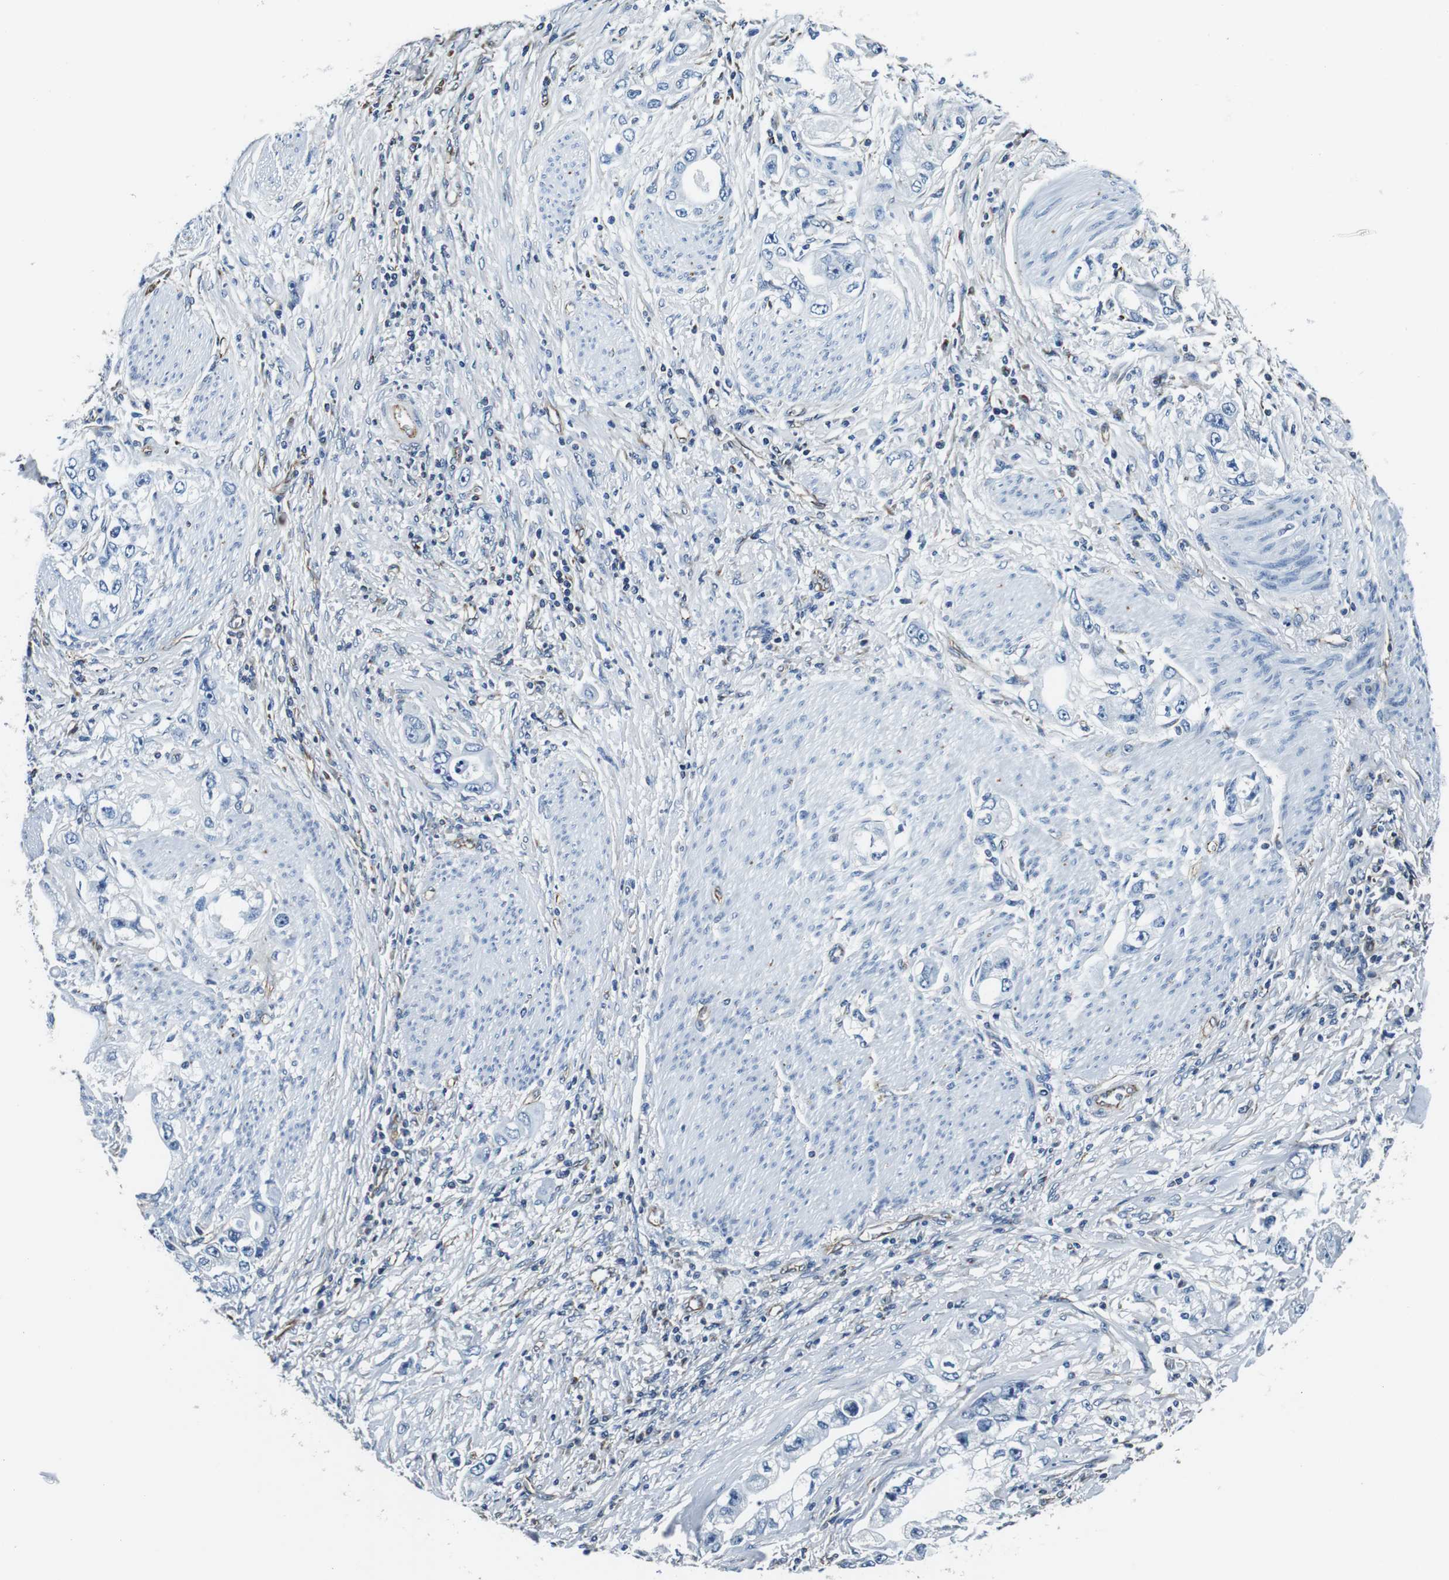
{"staining": {"intensity": "negative", "quantity": "none", "location": "none"}, "tissue": "stomach cancer", "cell_type": "Tumor cells", "image_type": "cancer", "snomed": [{"axis": "morphology", "description": "Adenocarcinoma, NOS"}, {"axis": "topography", "description": "Stomach, lower"}], "caption": "Image shows no significant protein expression in tumor cells of adenocarcinoma (stomach). (DAB (3,3'-diaminobenzidine) immunohistochemistry visualized using brightfield microscopy, high magnification).", "gene": "GJE1", "patient": {"sex": "female", "age": 93}}